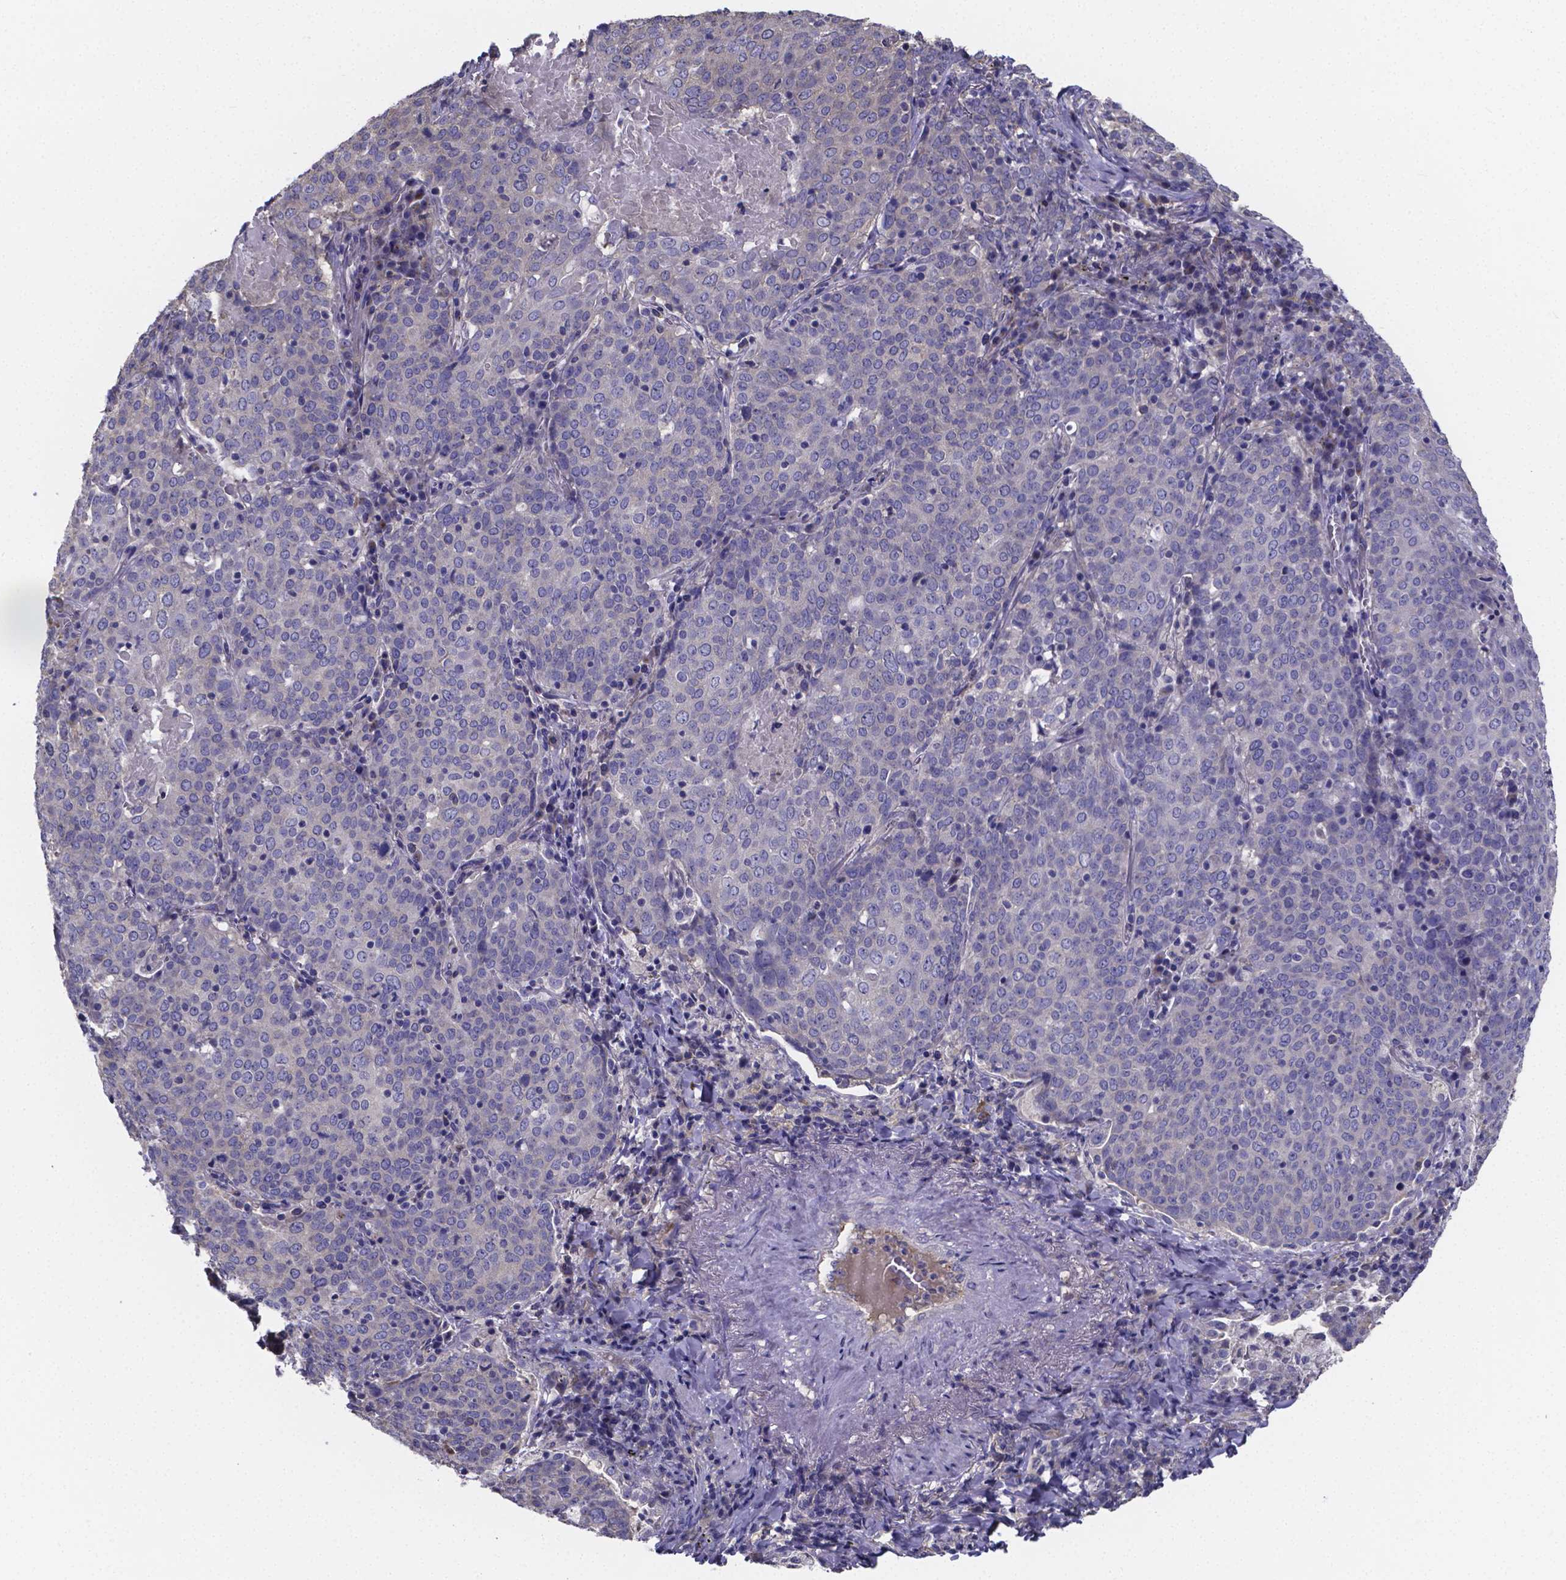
{"staining": {"intensity": "negative", "quantity": "none", "location": "none"}, "tissue": "lung cancer", "cell_type": "Tumor cells", "image_type": "cancer", "snomed": [{"axis": "morphology", "description": "Squamous cell carcinoma, NOS"}, {"axis": "topography", "description": "Lung"}], "caption": "This is an IHC micrograph of human lung cancer. There is no expression in tumor cells.", "gene": "SFRP4", "patient": {"sex": "male", "age": 82}}